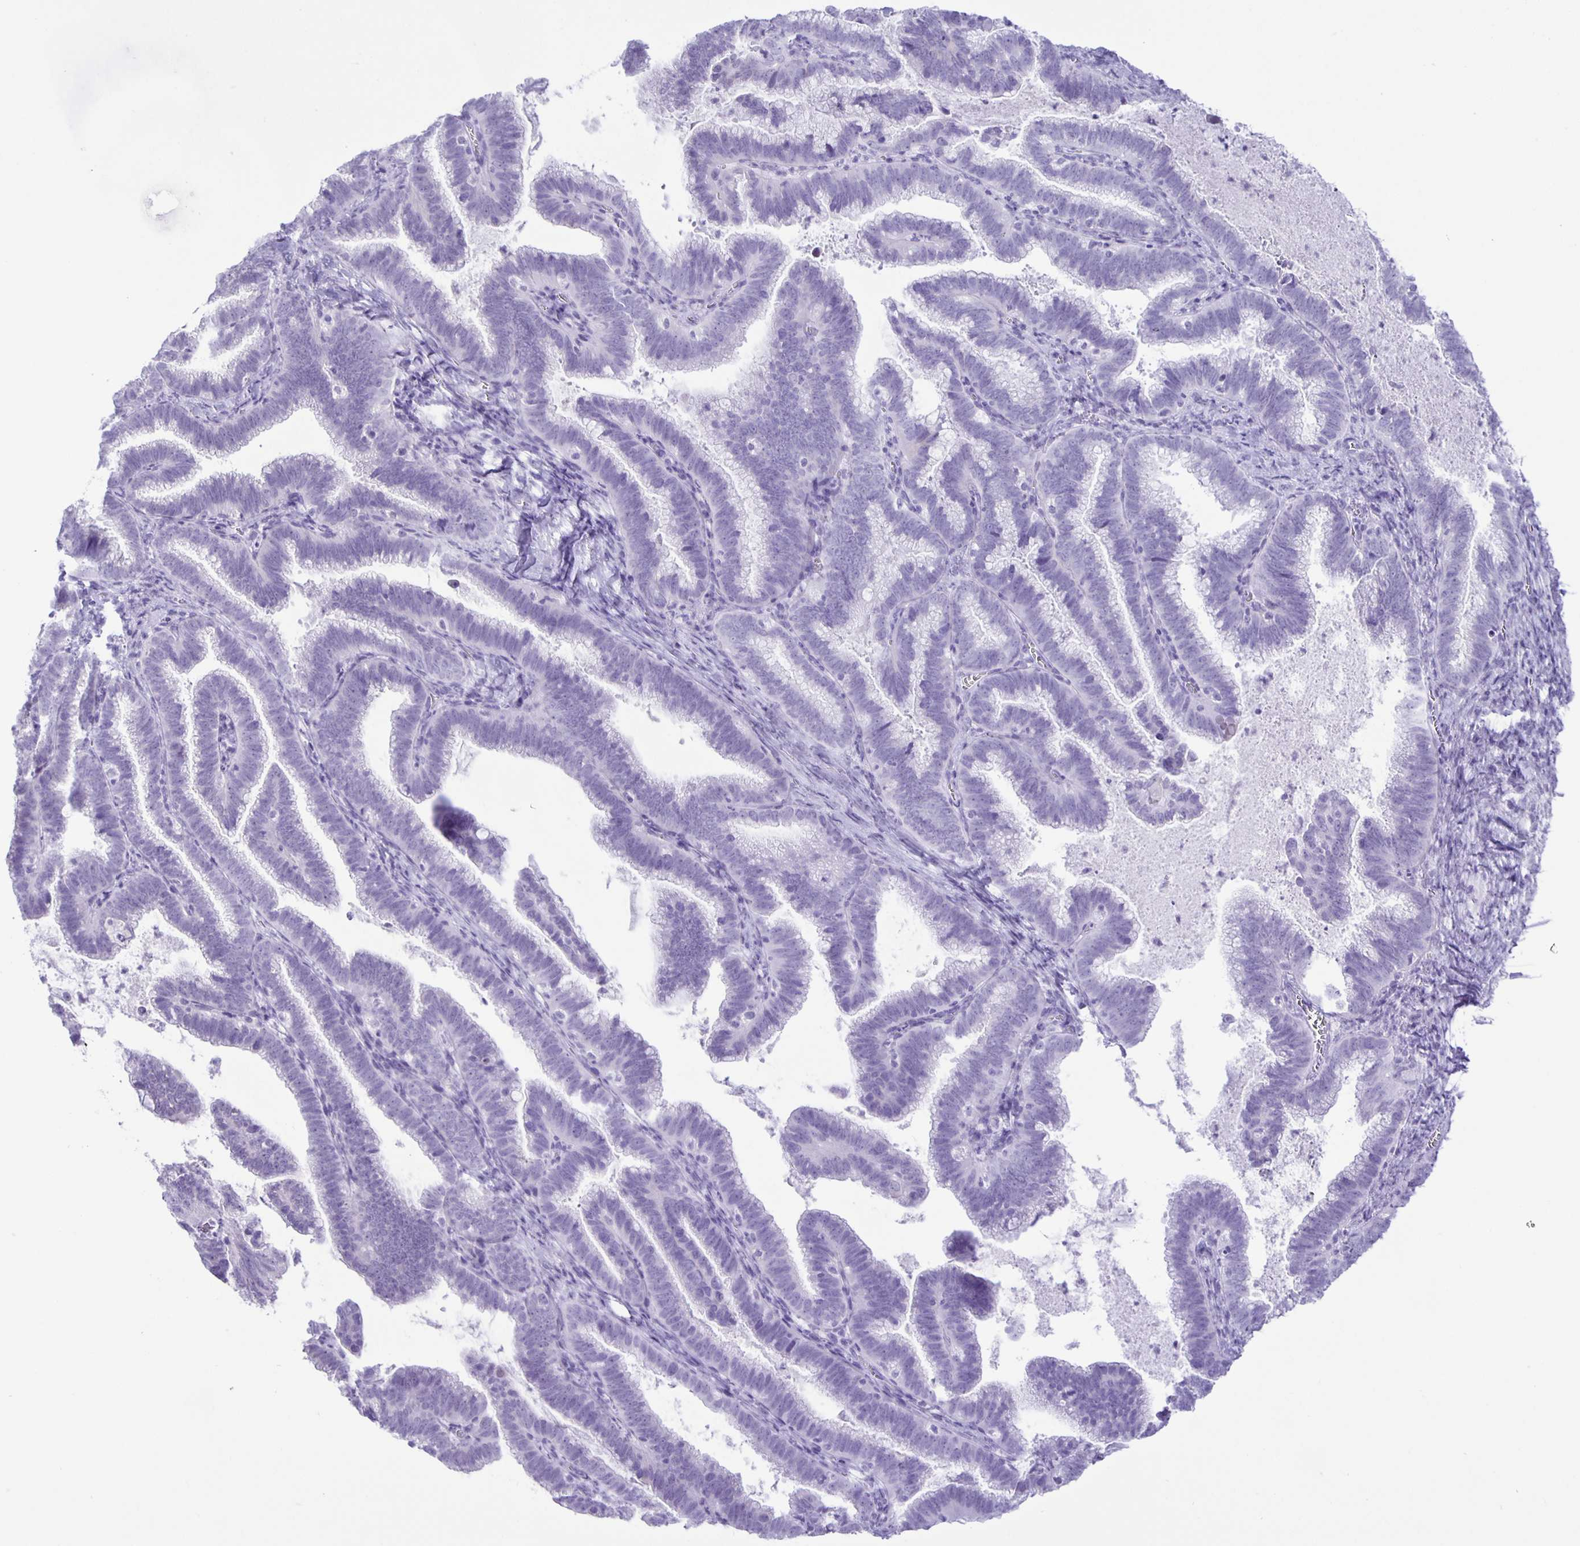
{"staining": {"intensity": "negative", "quantity": "none", "location": "none"}, "tissue": "cervical cancer", "cell_type": "Tumor cells", "image_type": "cancer", "snomed": [{"axis": "morphology", "description": "Adenocarcinoma, NOS"}, {"axis": "topography", "description": "Cervix"}], "caption": "Image shows no significant protein positivity in tumor cells of cervical cancer. Nuclei are stained in blue.", "gene": "EZHIP", "patient": {"sex": "female", "age": 61}}